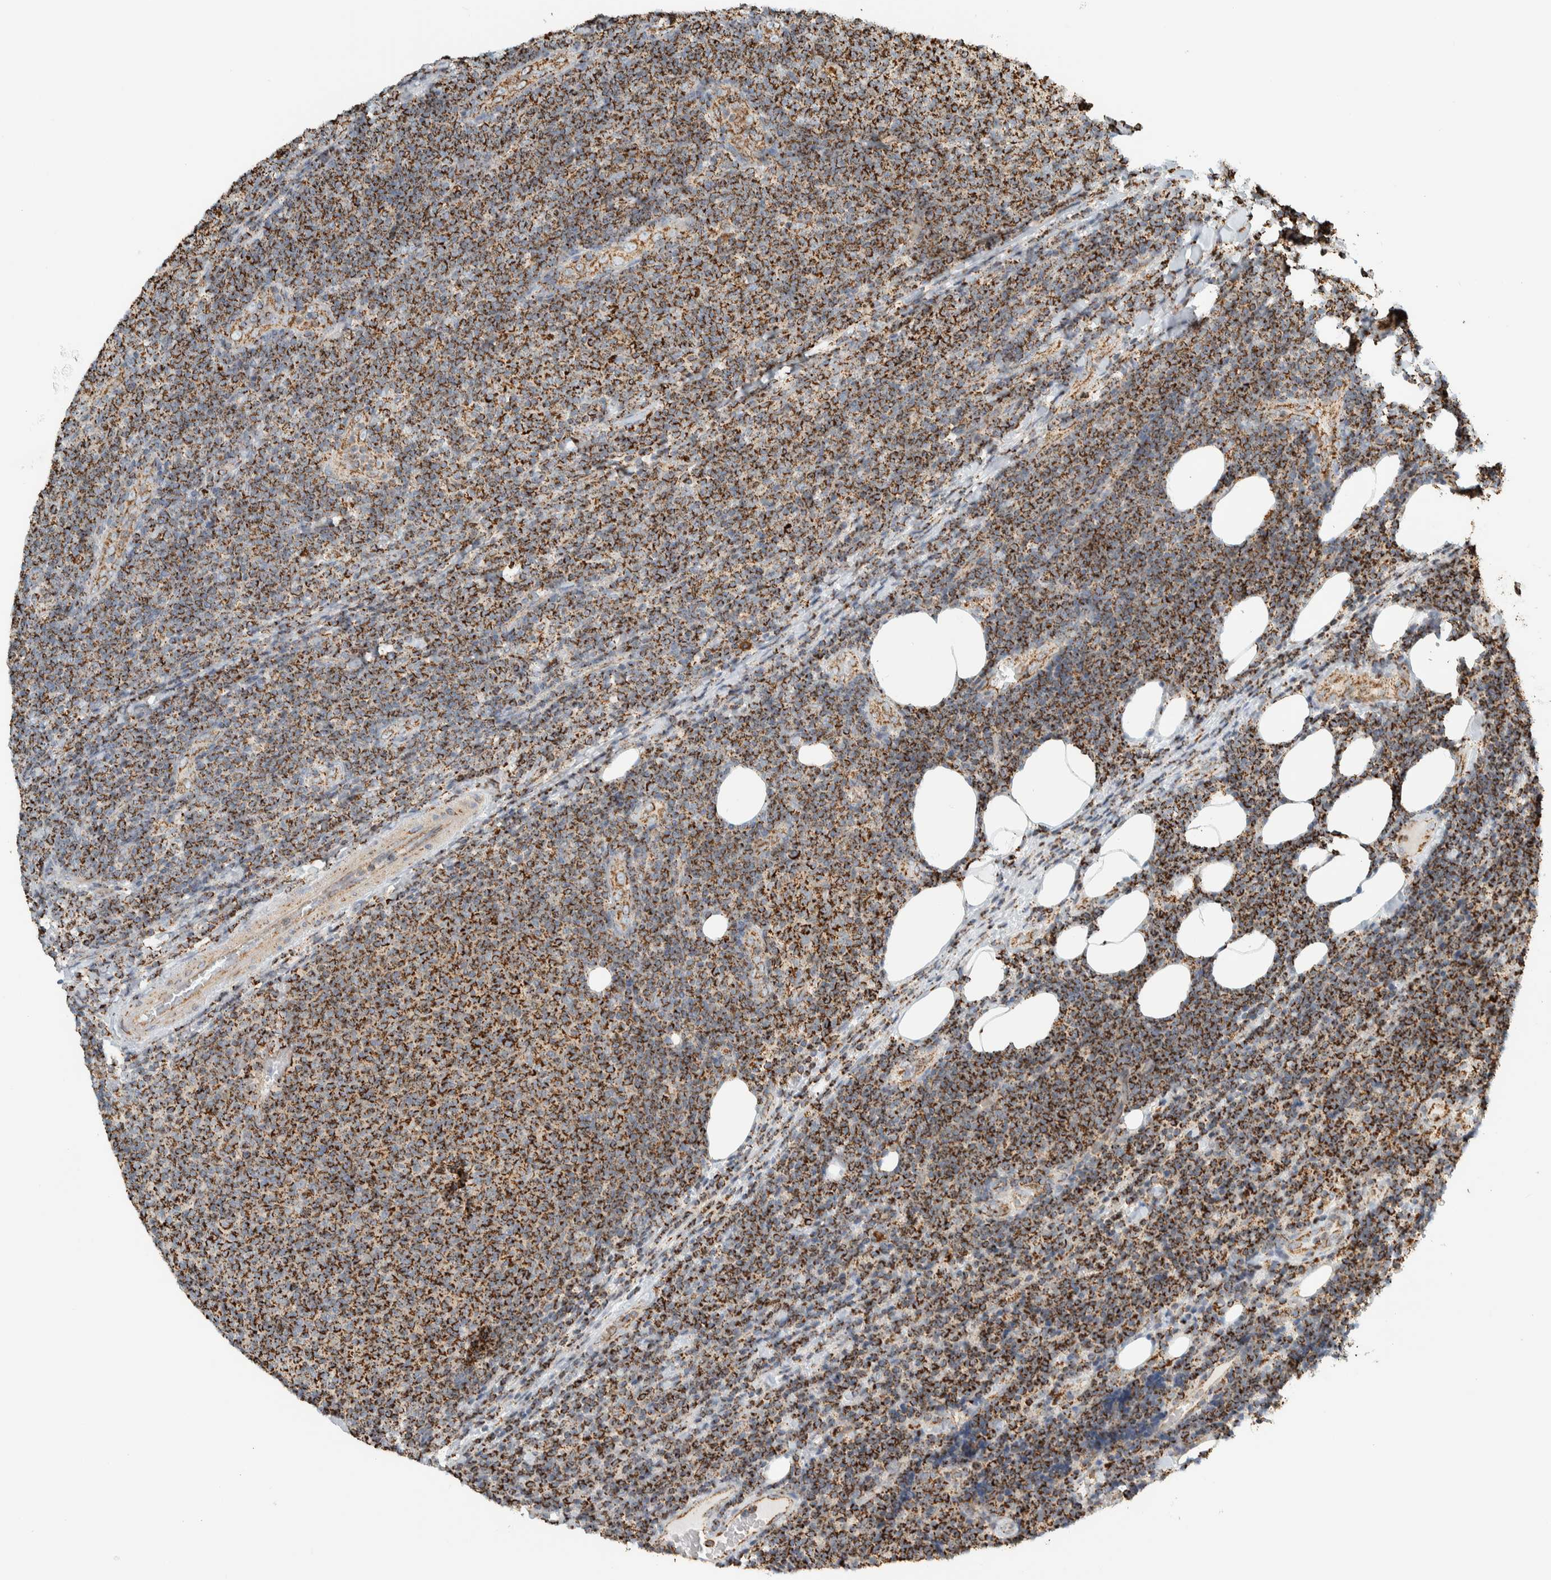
{"staining": {"intensity": "strong", "quantity": ">75%", "location": "cytoplasmic/membranous"}, "tissue": "lymphoma", "cell_type": "Tumor cells", "image_type": "cancer", "snomed": [{"axis": "morphology", "description": "Malignant lymphoma, non-Hodgkin's type, Low grade"}, {"axis": "topography", "description": "Lymph node"}], "caption": "Human malignant lymphoma, non-Hodgkin's type (low-grade) stained with a protein marker reveals strong staining in tumor cells.", "gene": "ZNF454", "patient": {"sex": "male", "age": 66}}